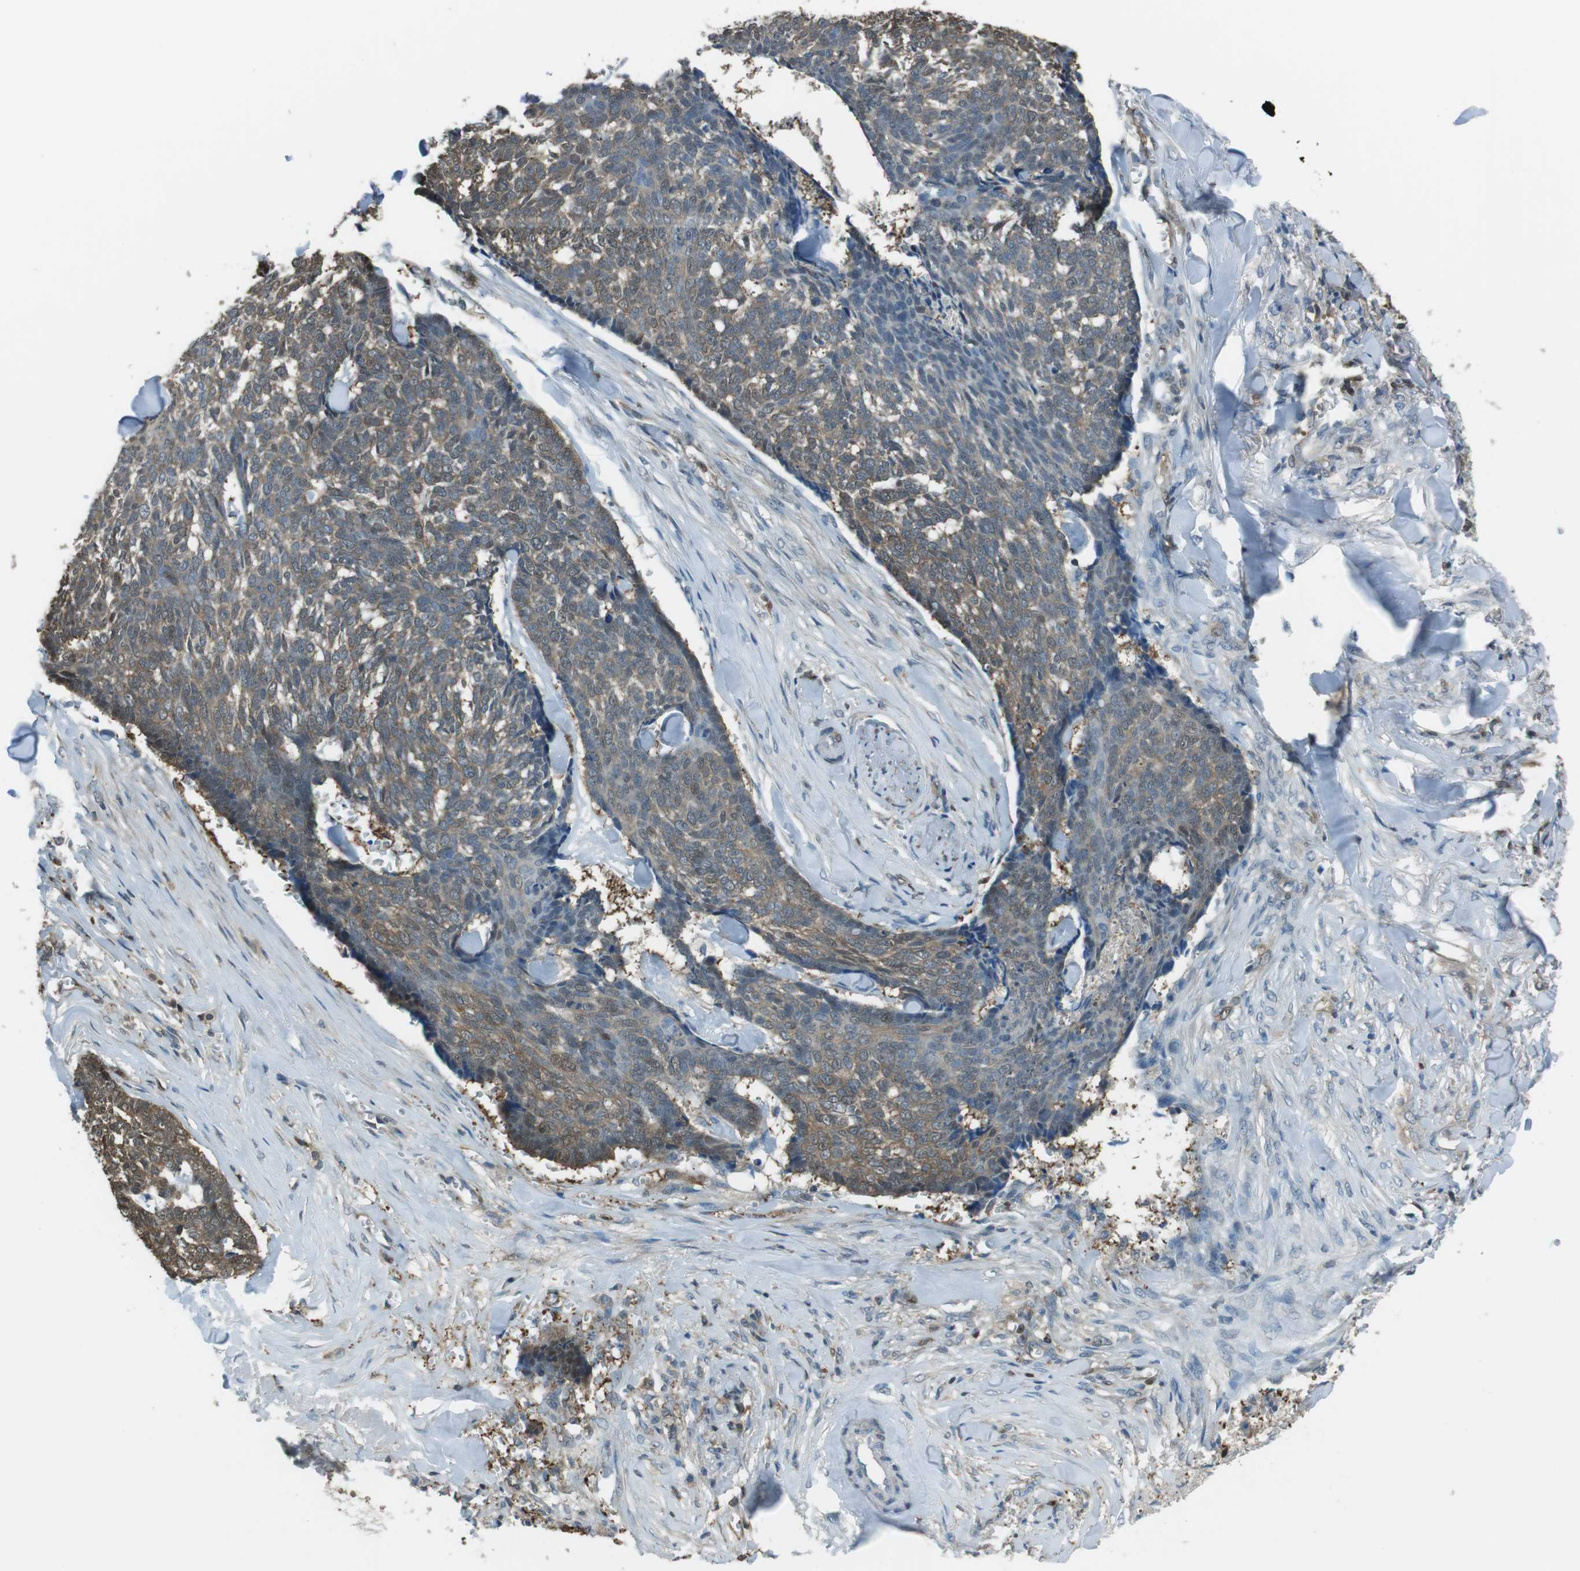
{"staining": {"intensity": "weak", "quantity": "25%-75%", "location": "cytoplasmic/membranous,nuclear"}, "tissue": "skin cancer", "cell_type": "Tumor cells", "image_type": "cancer", "snomed": [{"axis": "morphology", "description": "Basal cell carcinoma"}, {"axis": "topography", "description": "Skin"}], "caption": "Tumor cells show low levels of weak cytoplasmic/membranous and nuclear expression in about 25%-75% of cells in human basal cell carcinoma (skin).", "gene": "TWSG1", "patient": {"sex": "male", "age": 84}}